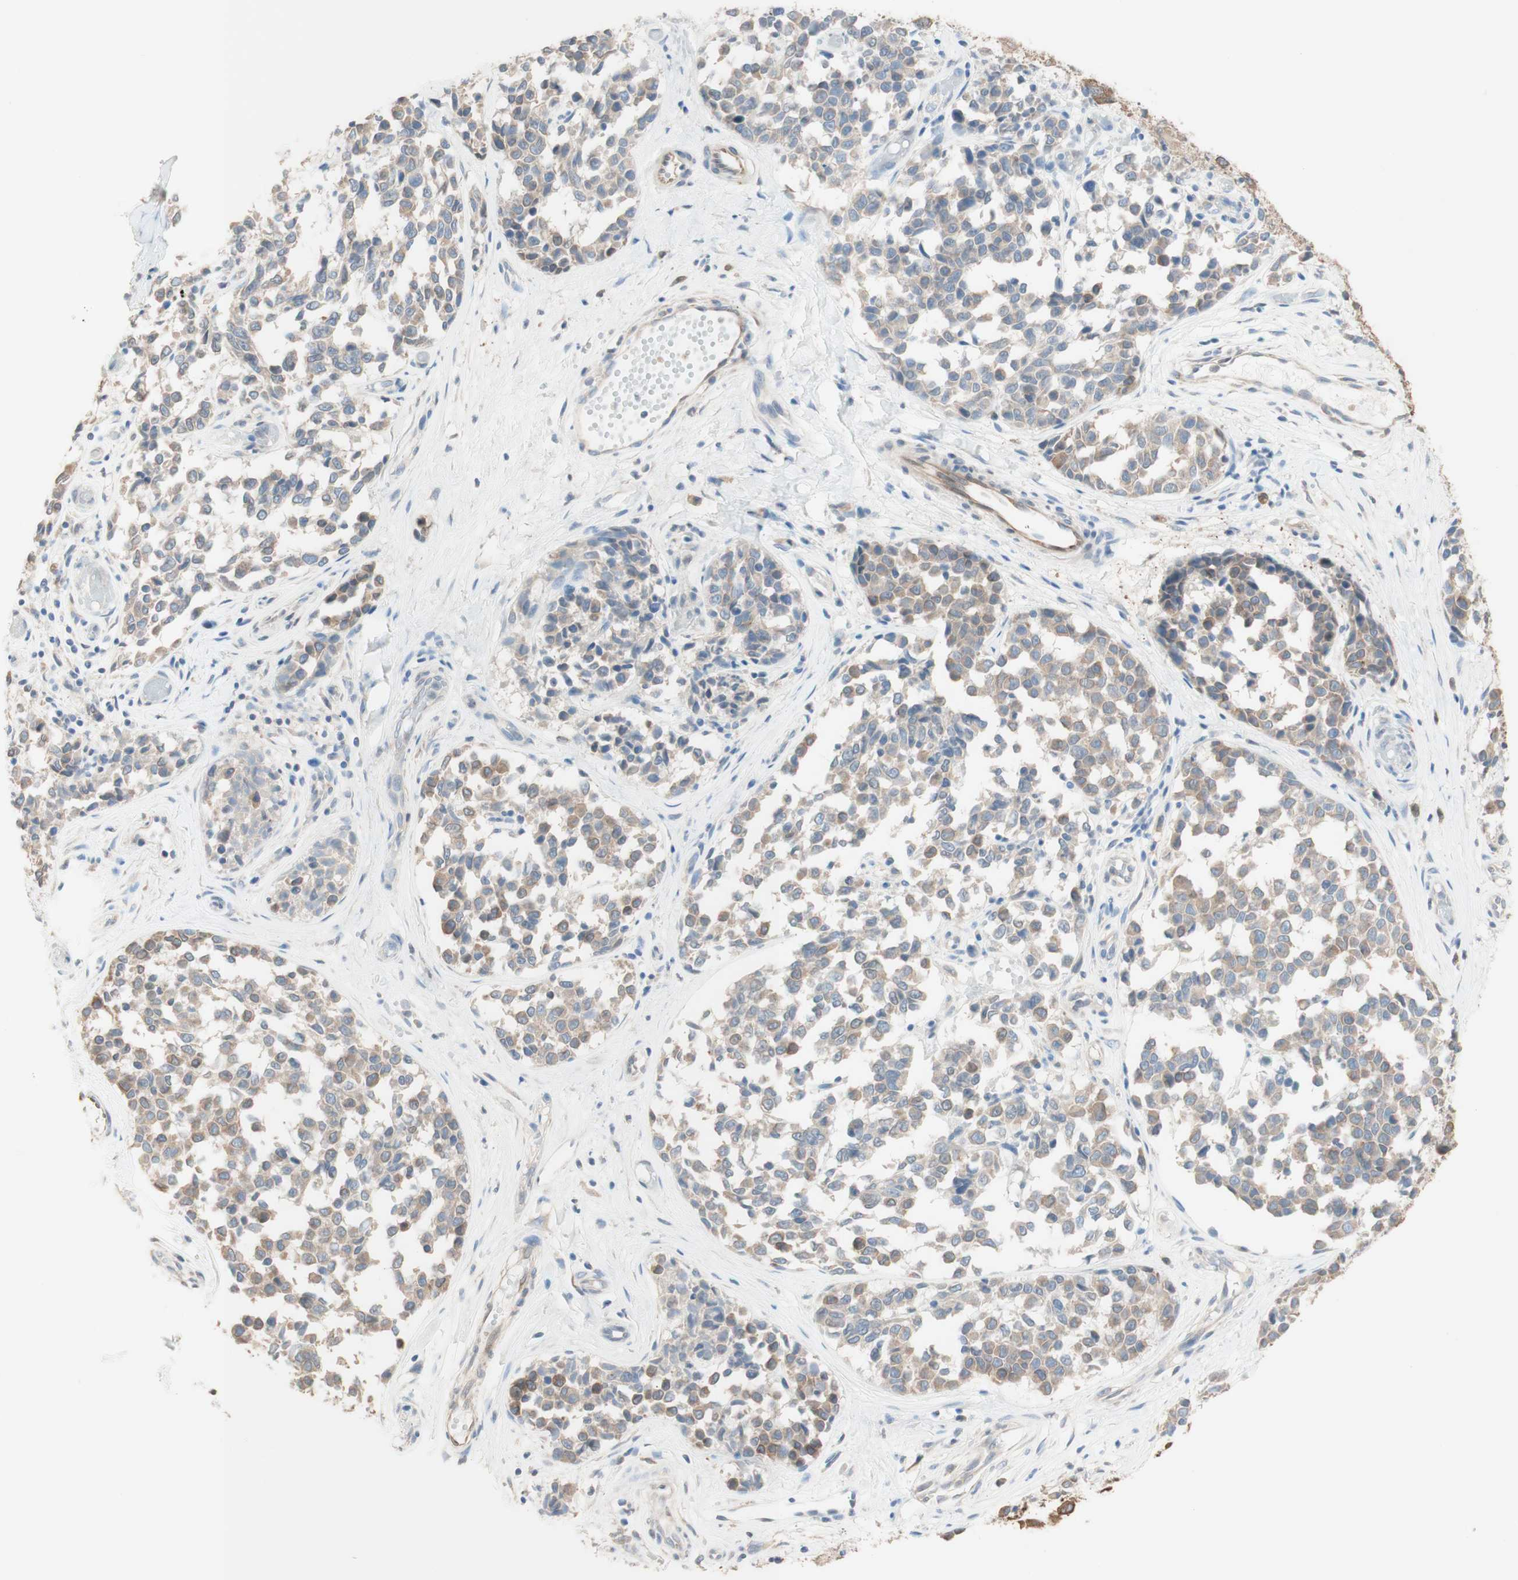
{"staining": {"intensity": "weak", "quantity": "25%-75%", "location": "cytoplasmic/membranous"}, "tissue": "melanoma", "cell_type": "Tumor cells", "image_type": "cancer", "snomed": [{"axis": "morphology", "description": "Malignant melanoma, NOS"}, {"axis": "topography", "description": "Skin"}], "caption": "DAB immunohistochemical staining of human melanoma demonstrates weak cytoplasmic/membranous protein staining in approximately 25%-75% of tumor cells. (brown staining indicates protein expression, while blue staining denotes nuclei).", "gene": "COMT", "patient": {"sex": "female", "age": 64}}